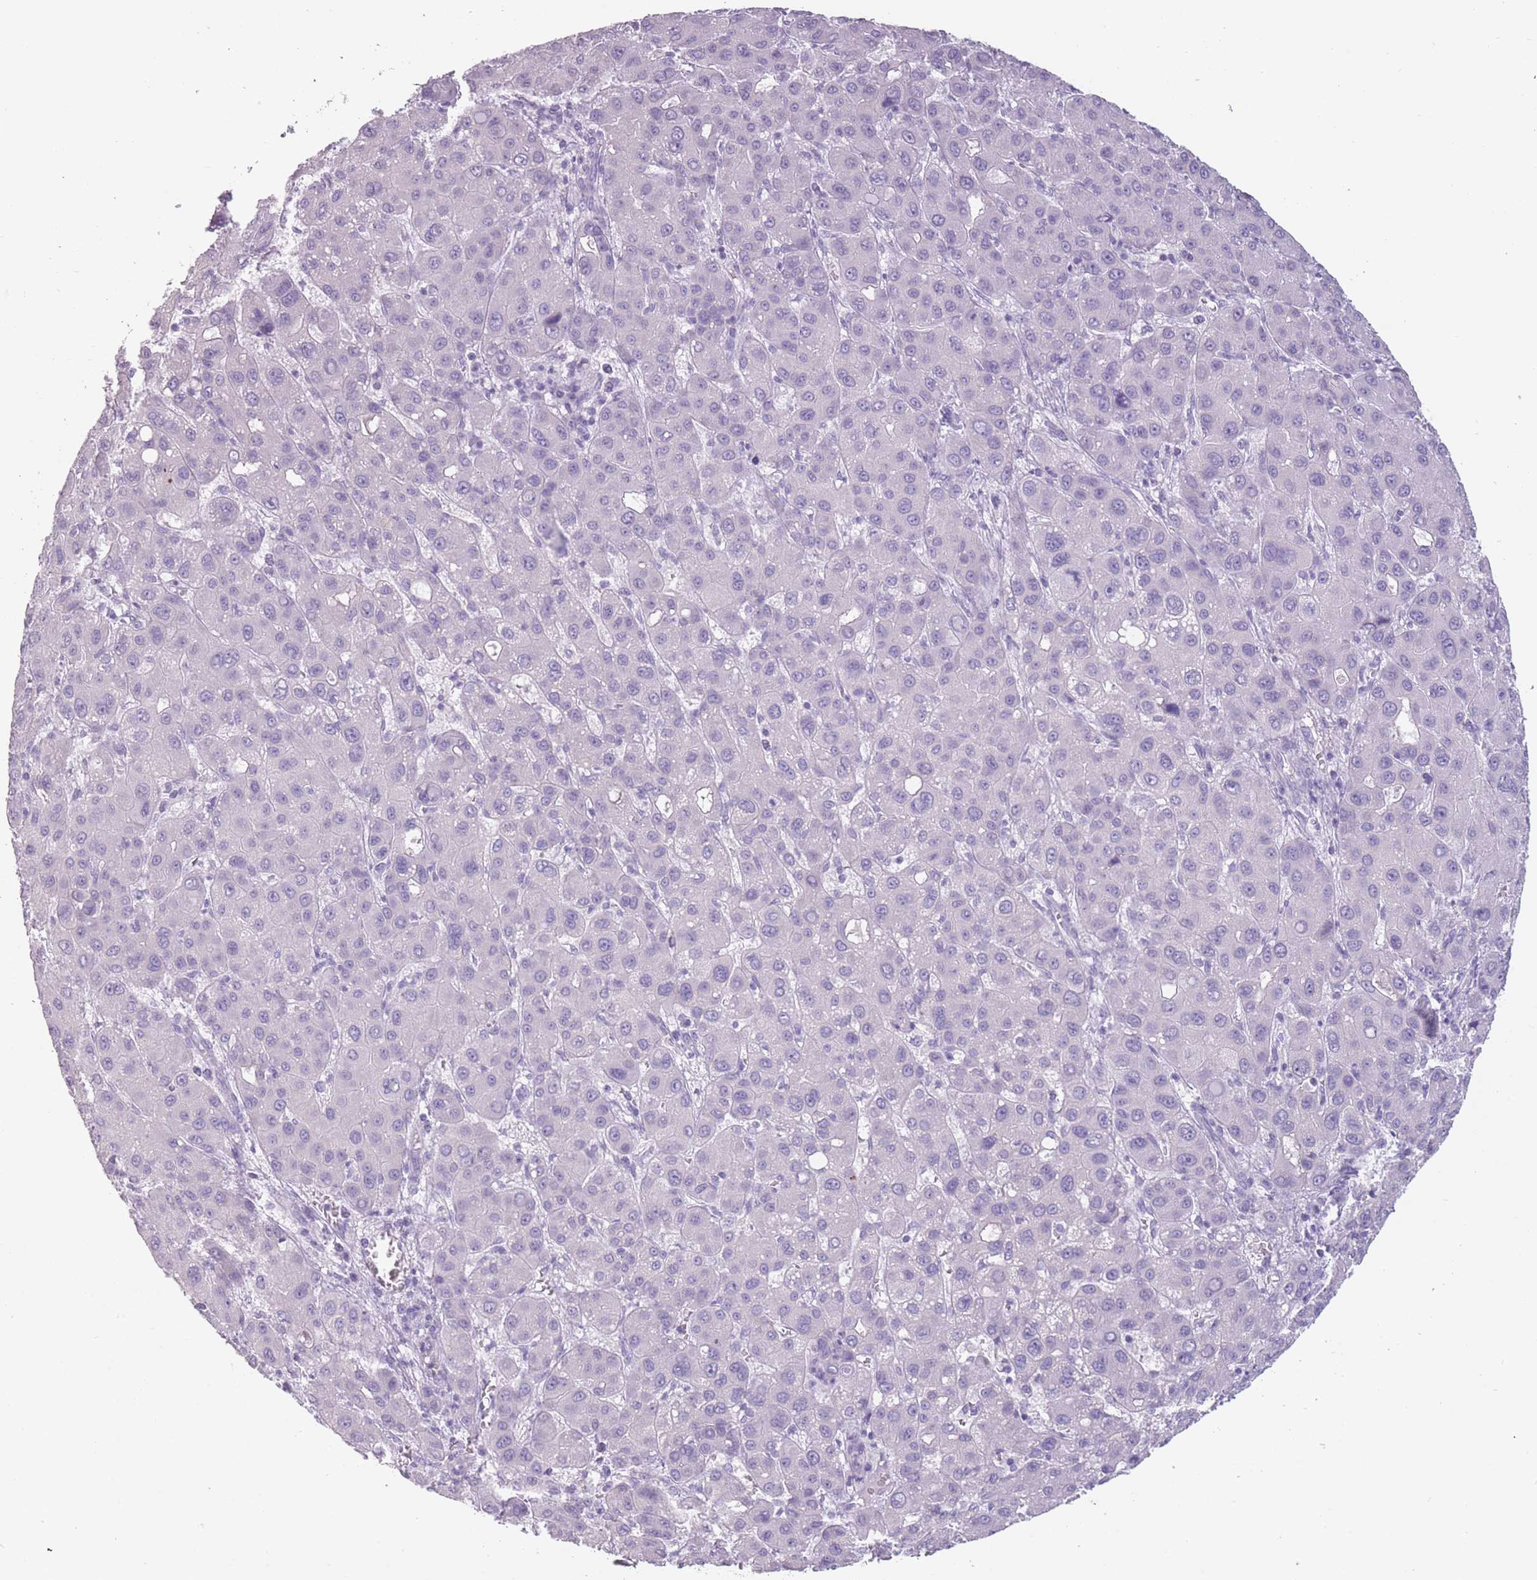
{"staining": {"intensity": "negative", "quantity": "none", "location": "none"}, "tissue": "liver cancer", "cell_type": "Tumor cells", "image_type": "cancer", "snomed": [{"axis": "morphology", "description": "Carcinoma, Hepatocellular, NOS"}, {"axis": "topography", "description": "Liver"}], "caption": "Immunohistochemistry (IHC) micrograph of neoplastic tissue: liver cancer (hepatocellular carcinoma) stained with DAB (3,3'-diaminobenzidine) shows no significant protein staining in tumor cells.", "gene": "PPFIA3", "patient": {"sex": "male", "age": 55}}